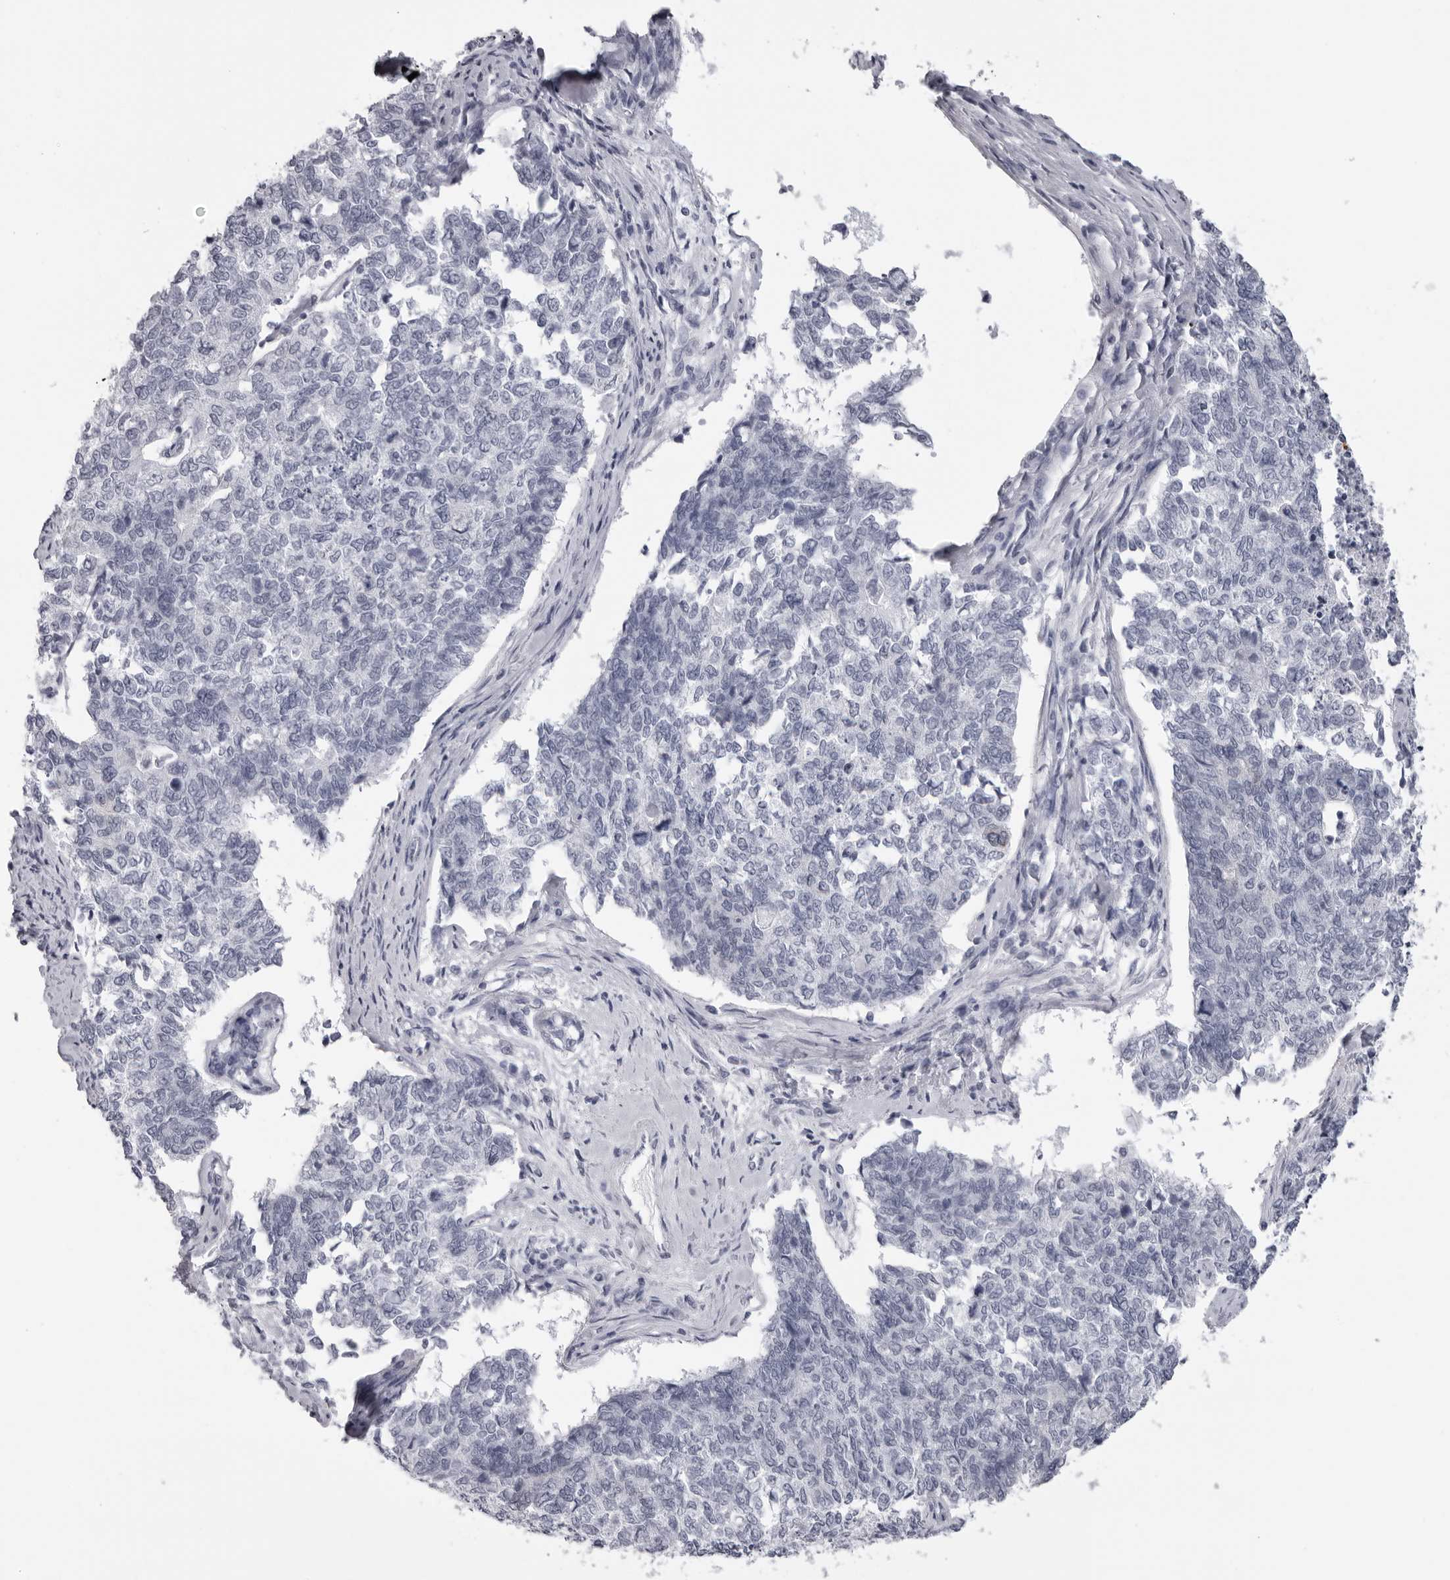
{"staining": {"intensity": "negative", "quantity": "none", "location": "none"}, "tissue": "cervical cancer", "cell_type": "Tumor cells", "image_type": "cancer", "snomed": [{"axis": "morphology", "description": "Squamous cell carcinoma, NOS"}, {"axis": "topography", "description": "Cervix"}], "caption": "DAB (3,3'-diaminobenzidine) immunohistochemical staining of cervical cancer shows no significant expression in tumor cells.", "gene": "DNALI1", "patient": {"sex": "female", "age": 63}}